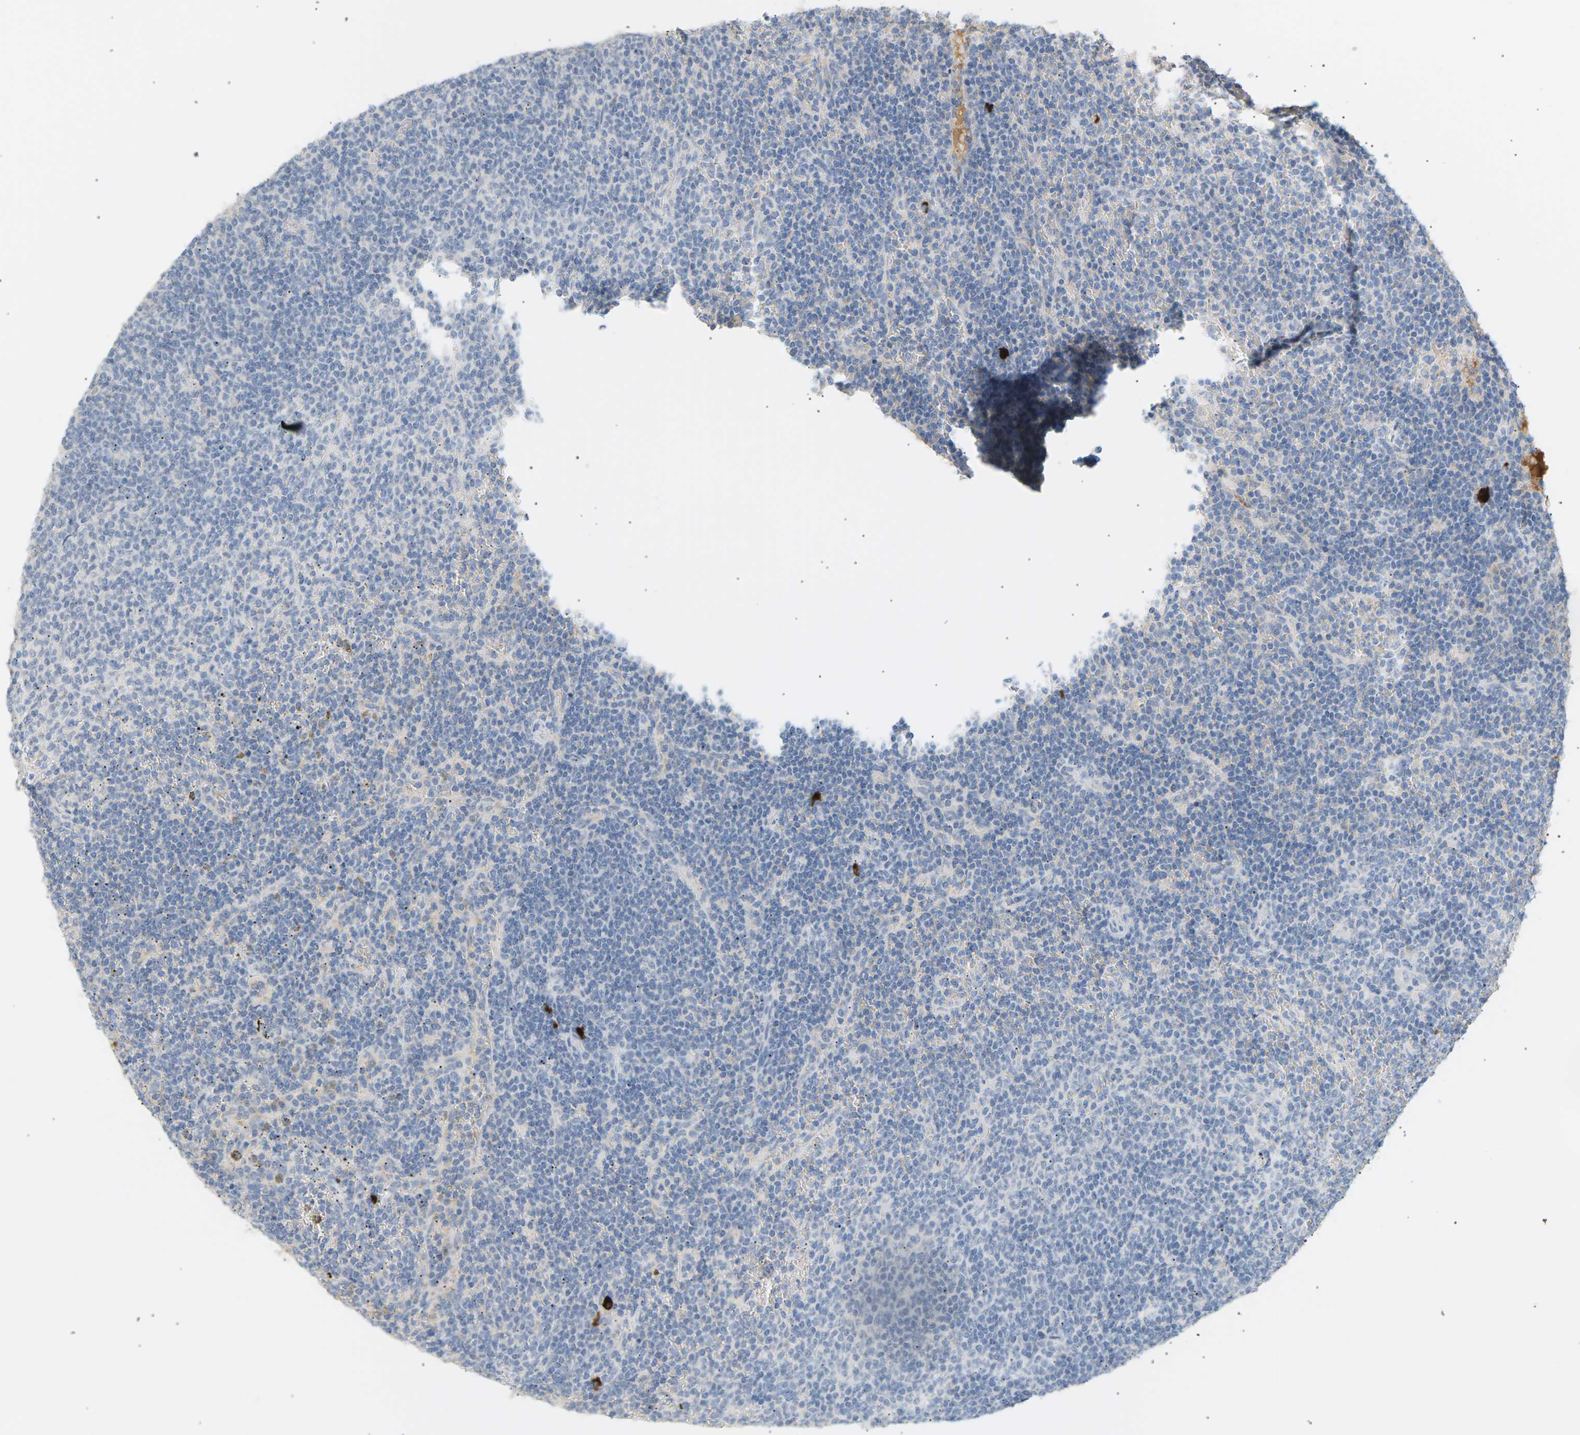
{"staining": {"intensity": "negative", "quantity": "none", "location": "none"}, "tissue": "lymphoma", "cell_type": "Tumor cells", "image_type": "cancer", "snomed": [{"axis": "morphology", "description": "Malignant lymphoma, non-Hodgkin's type, Low grade"}, {"axis": "topography", "description": "Spleen"}], "caption": "Immunohistochemistry of human low-grade malignant lymphoma, non-Hodgkin's type demonstrates no positivity in tumor cells. (Brightfield microscopy of DAB immunohistochemistry (IHC) at high magnification).", "gene": "IGLC3", "patient": {"sex": "female", "age": 50}}